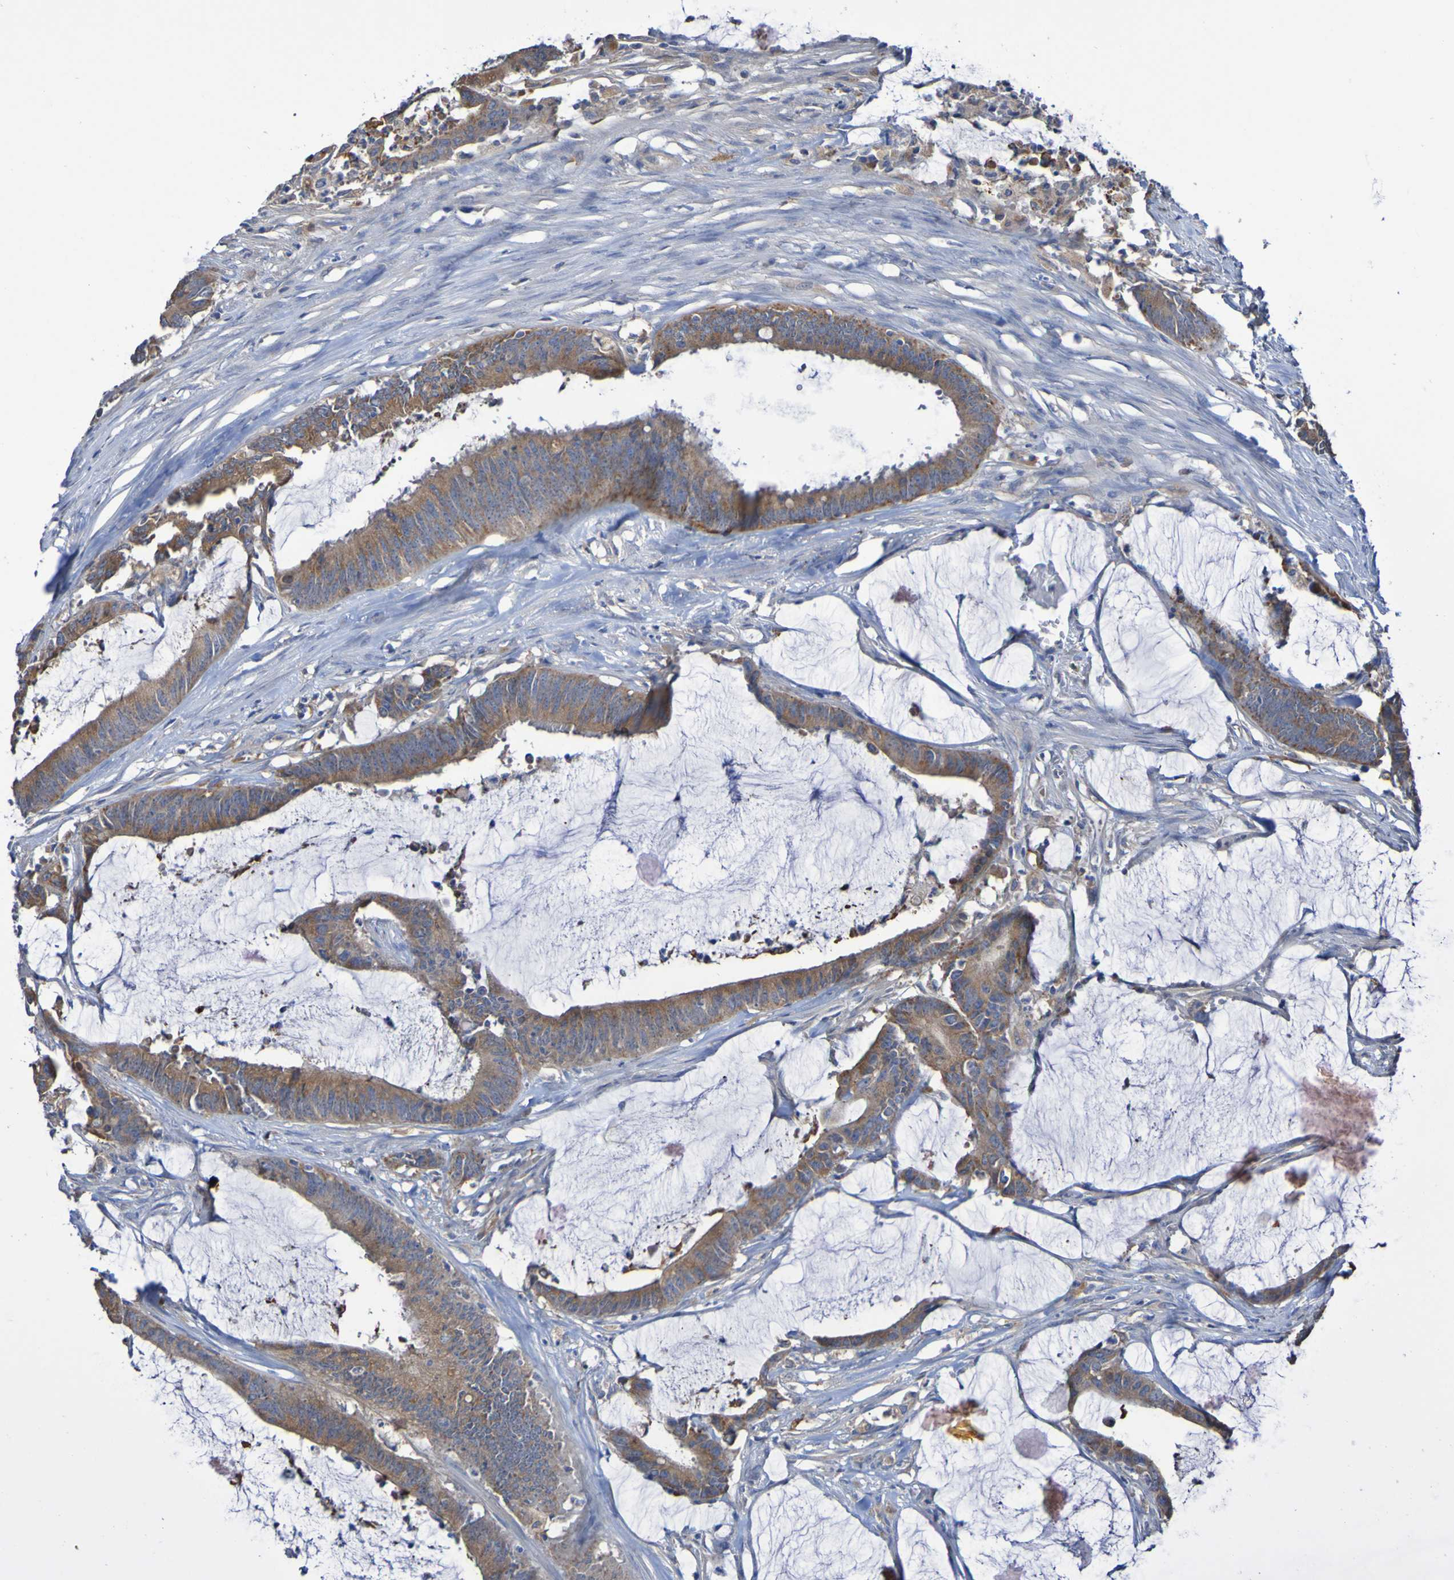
{"staining": {"intensity": "moderate", "quantity": ">75%", "location": "cytoplasmic/membranous"}, "tissue": "colorectal cancer", "cell_type": "Tumor cells", "image_type": "cancer", "snomed": [{"axis": "morphology", "description": "Adenocarcinoma, NOS"}, {"axis": "topography", "description": "Rectum"}], "caption": "Immunohistochemistry (IHC) photomicrograph of neoplastic tissue: colorectal adenocarcinoma stained using immunohistochemistry (IHC) demonstrates medium levels of moderate protein expression localized specifically in the cytoplasmic/membranous of tumor cells, appearing as a cytoplasmic/membranous brown color.", "gene": "PHYH", "patient": {"sex": "female", "age": 66}}